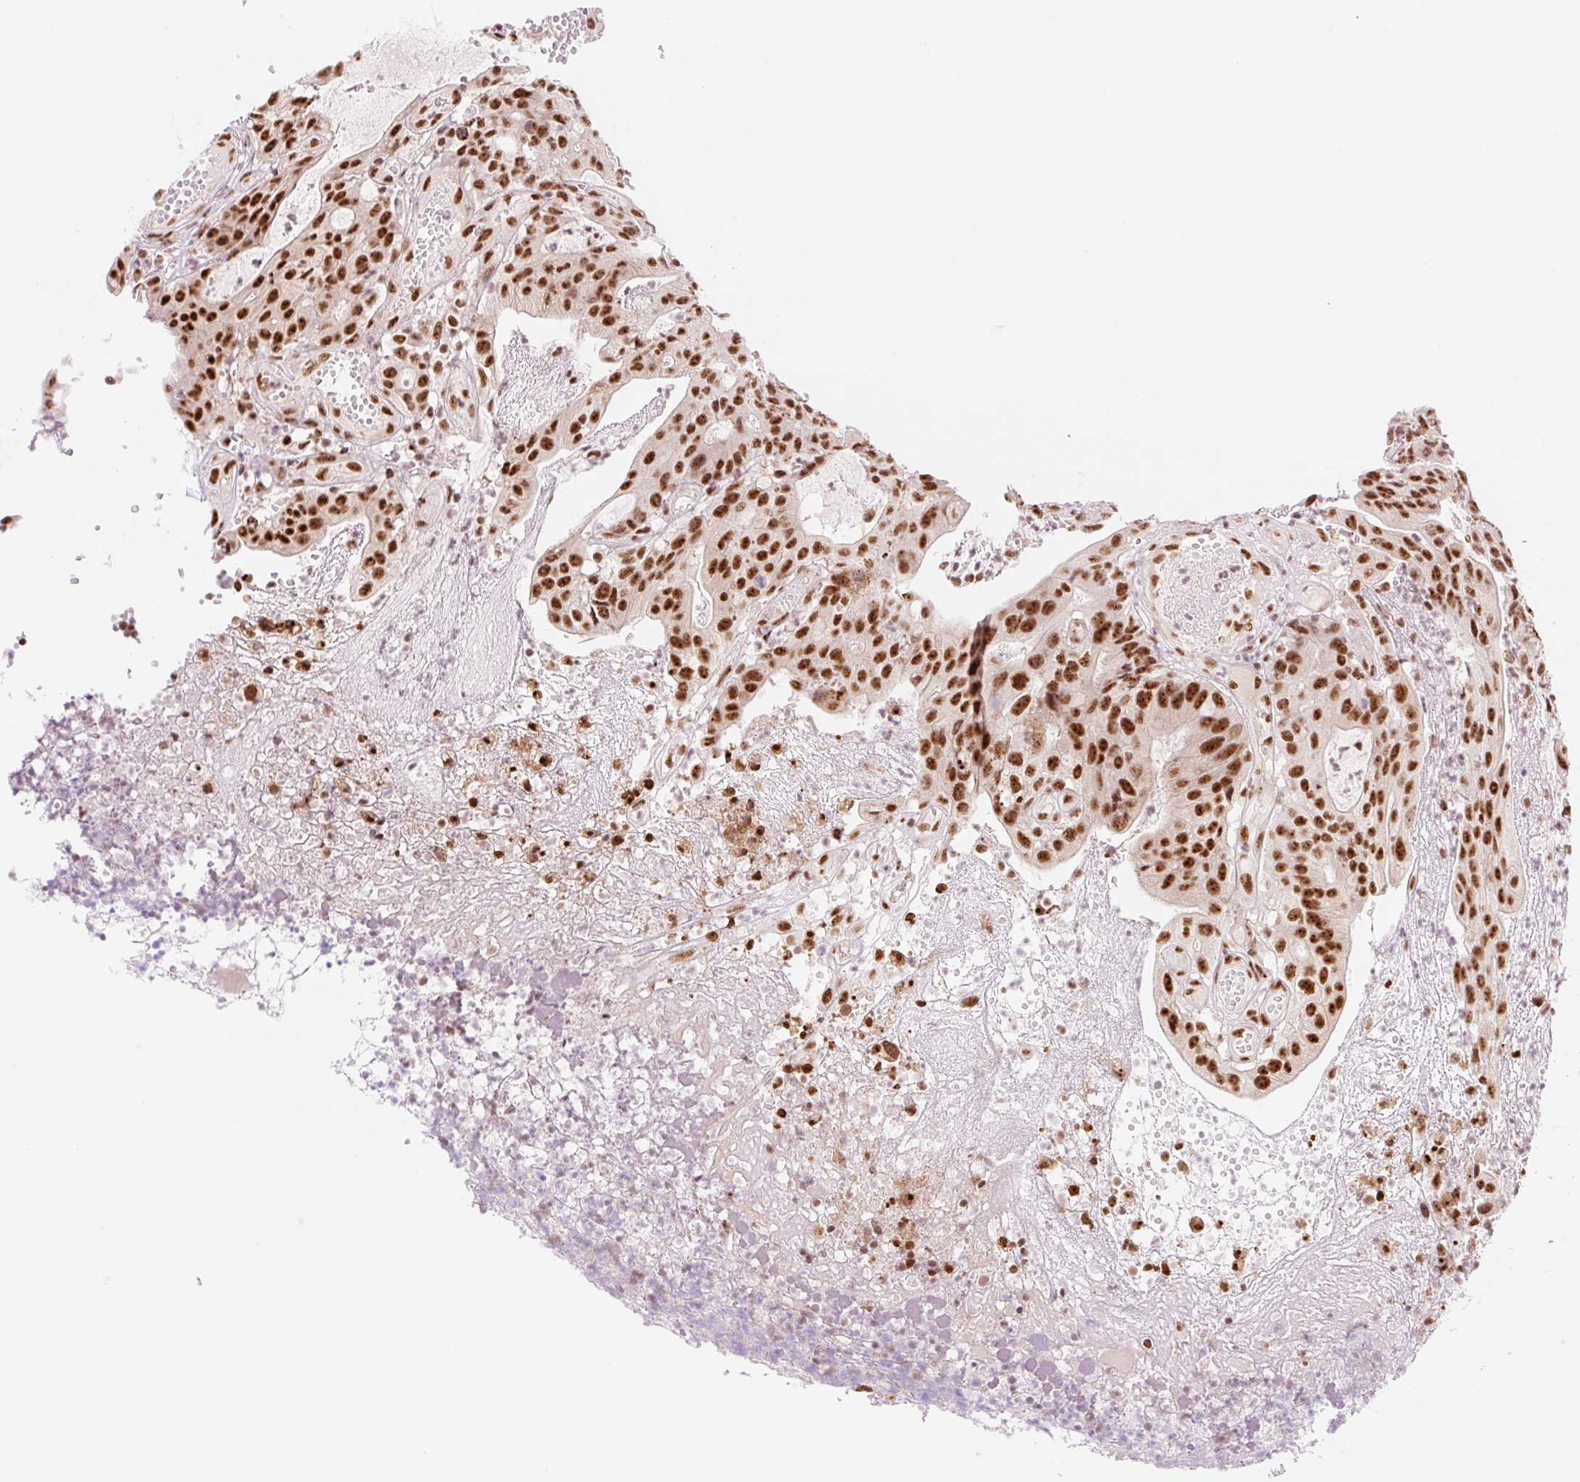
{"staining": {"intensity": "strong", "quantity": ">75%", "location": "nuclear"}, "tissue": "colorectal cancer", "cell_type": "Tumor cells", "image_type": "cancer", "snomed": [{"axis": "morphology", "description": "Adenocarcinoma, NOS"}, {"axis": "topography", "description": "Colon"}], "caption": "A photomicrograph showing strong nuclear staining in approximately >75% of tumor cells in colorectal cancer, as visualized by brown immunohistochemical staining.", "gene": "PRDM11", "patient": {"sex": "male", "age": 83}}